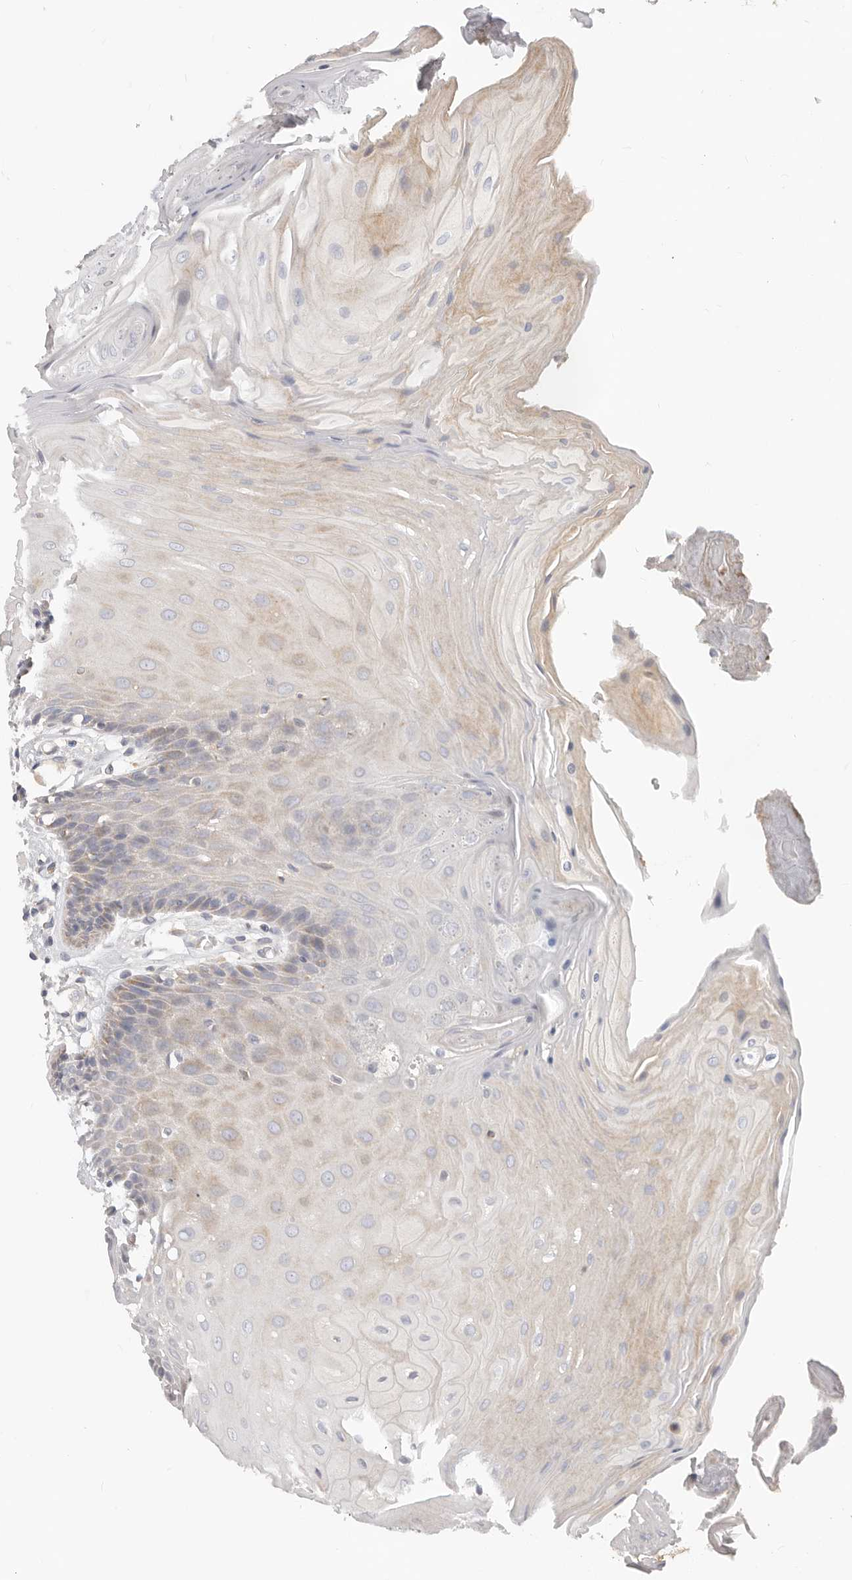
{"staining": {"intensity": "weak", "quantity": "<25%", "location": "cytoplasmic/membranous"}, "tissue": "oral mucosa", "cell_type": "Squamous epithelial cells", "image_type": "normal", "snomed": [{"axis": "morphology", "description": "Normal tissue, NOS"}, {"axis": "morphology", "description": "Squamous cell carcinoma, NOS"}, {"axis": "topography", "description": "Skeletal muscle"}, {"axis": "topography", "description": "Oral tissue"}, {"axis": "topography", "description": "Salivary gland"}, {"axis": "topography", "description": "Head-Neck"}], "caption": "An IHC micrograph of normal oral mucosa is shown. There is no staining in squamous epithelial cells of oral mucosa.", "gene": "TFB2M", "patient": {"sex": "male", "age": 54}}